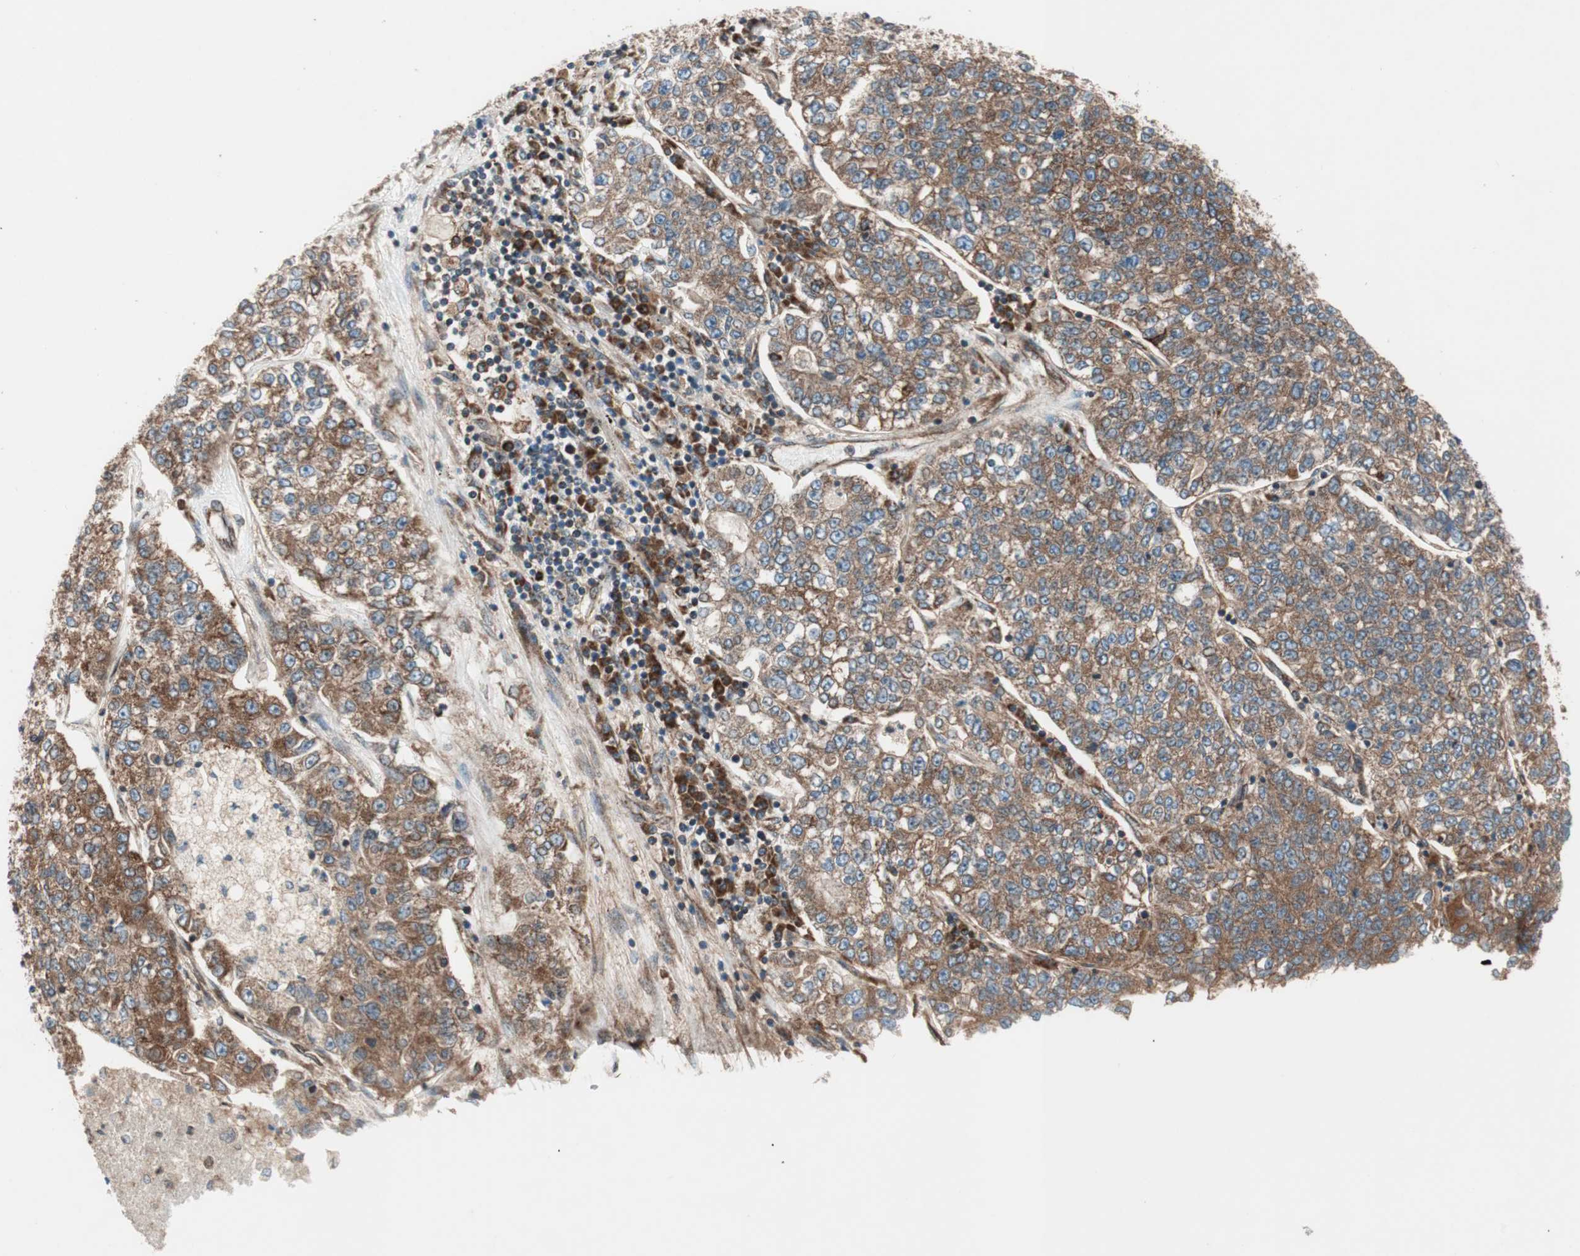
{"staining": {"intensity": "moderate", "quantity": ">75%", "location": "cytoplasmic/membranous"}, "tissue": "lung cancer", "cell_type": "Tumor cells", "image_type": "cancer", "snomed": [{"axis": "morphology", "description": "Adenocarcinoma, NOS"}, {"axis": "topography", "description": "Lung"}], "caption": "Immunohistochemical staining of lung cancer reveals medium levels of moderate cytoplasmic/membranous expression in about >75% of tumor cells.", "gene": "RAB5A", "patient": {"sex": "male", "age": 49}}